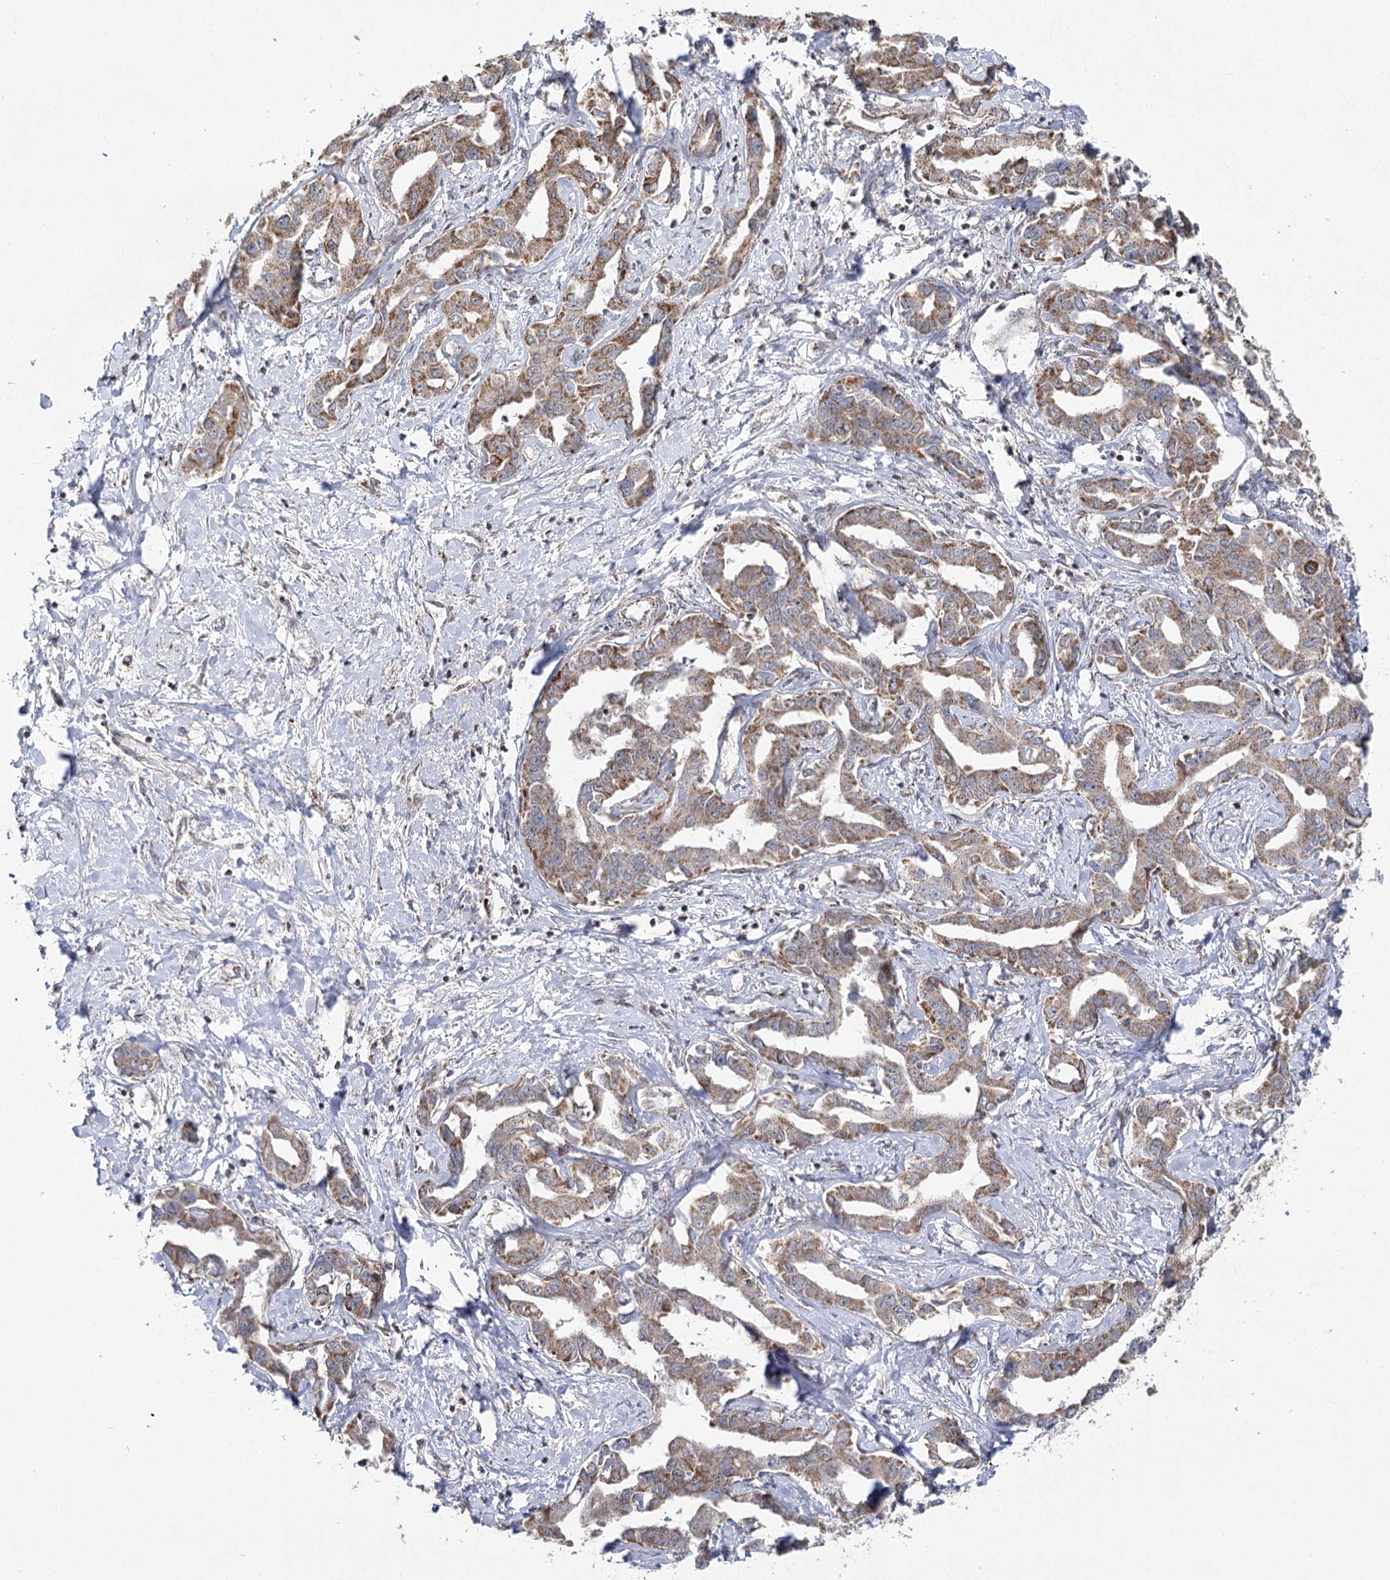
{"staining": {"intensity": "moderate", "quantity": ">75%", "location": "cytoplasmic/membranous"}, "tissue": "liver cancer", "cell_type": "Tumor cells", "image_type": "cancer", "snomed": [{"axis": "morphology", "description": "Cholangiocarcinoma"}, {"axis": "topography", "description": "Liver"}], "caption": "Approximately >75% of tumor cells in liver cholangiocarcinoma demonstrate moderate cytoplasmic/membranous protein positivity as visualized by brown immunohistochemical staining.", "gene": "SLC4A1AP", "patient": {"sex": "male", "age": 59}}